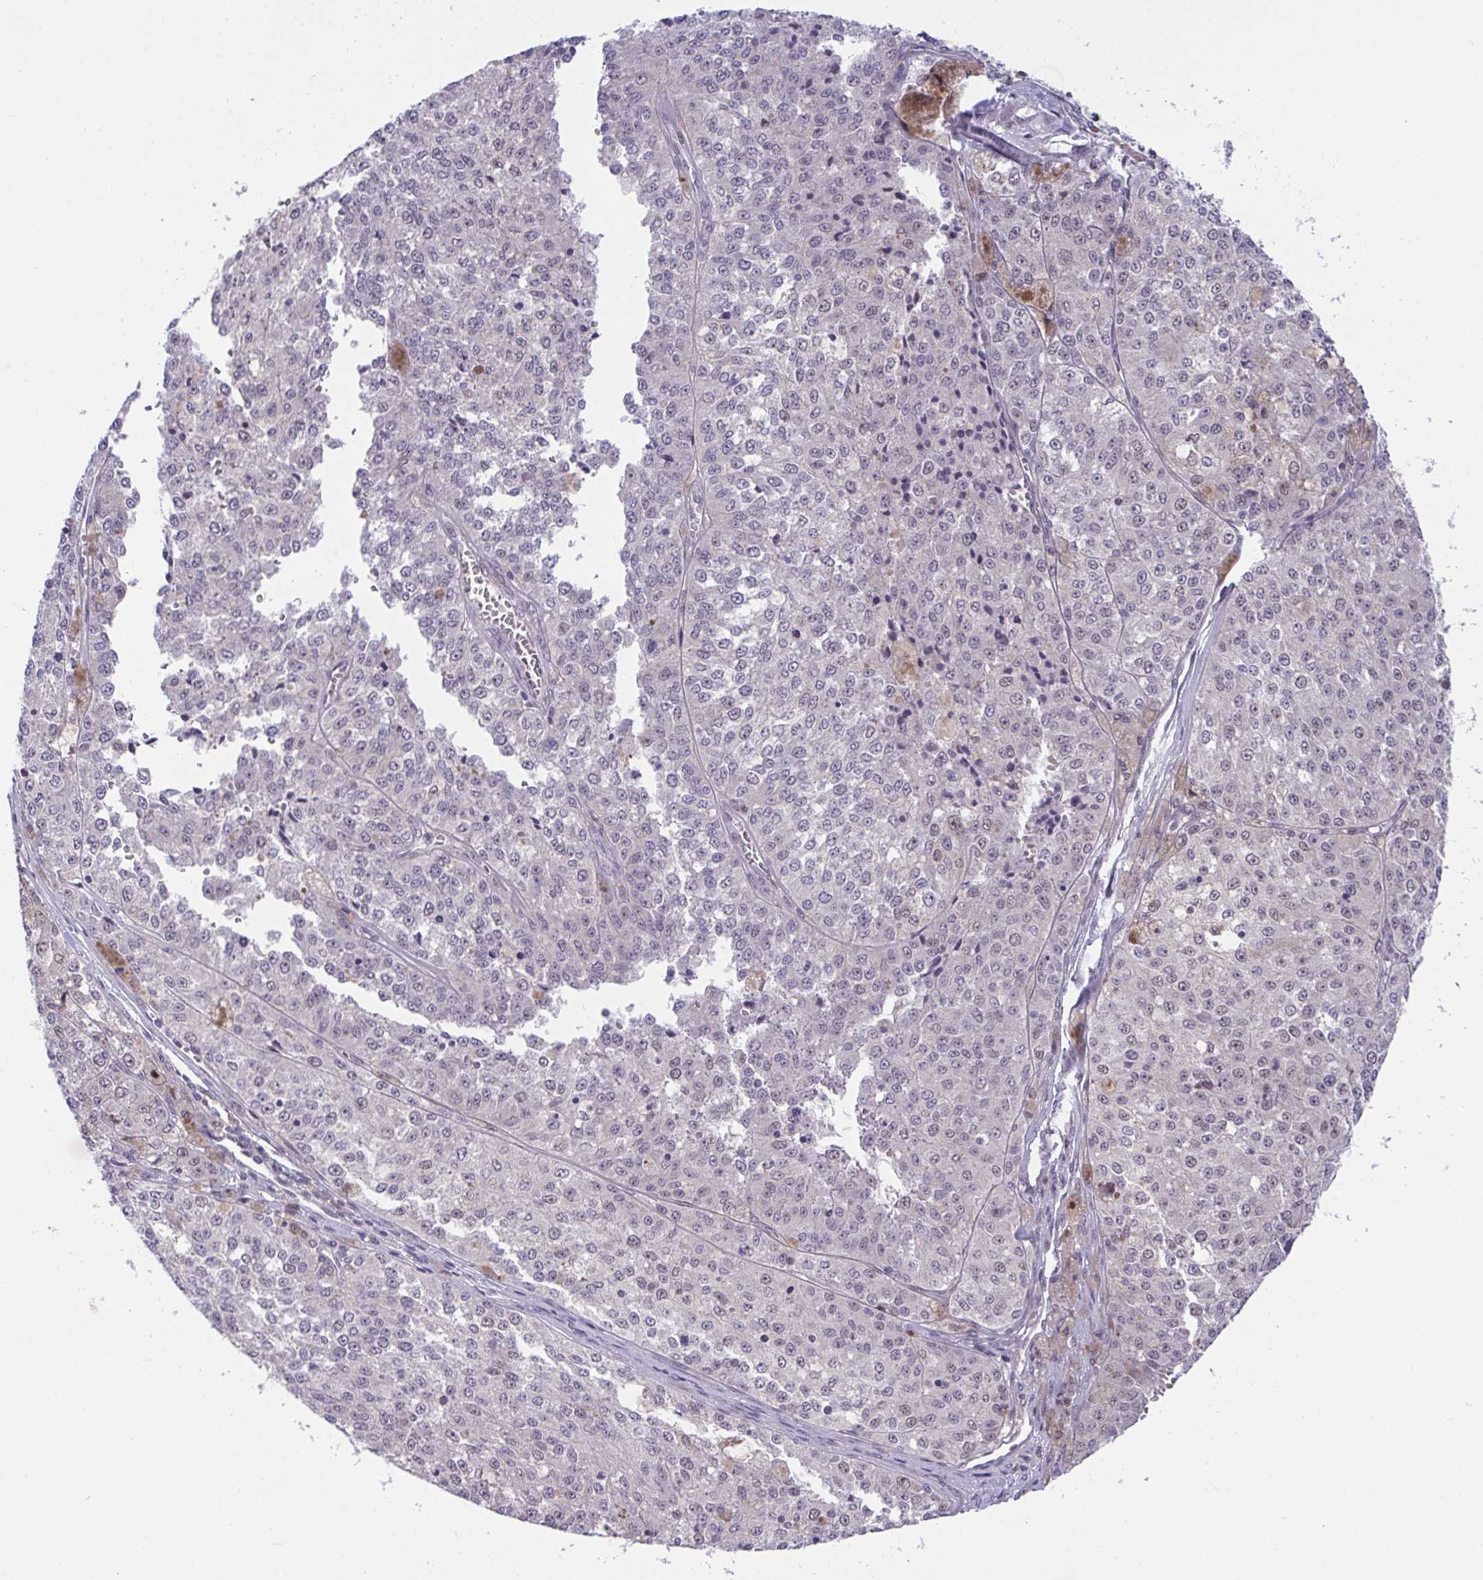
{"staining": {"intensity": "weak", "quantity": "<25%", "location": "nuclear"}, "tissue": "melanoma", "cell_type": "Tumor cells", "image_type": "cancer", "snomed": [{"axis": "morphology", "description": "Malignant melanoma, Metastatic site"}, {"axis": "topography", "description": "Lymph node"}], "caption": "A high-resolution micrograph shows IHC staining of malignant melanoma (metastatic site), which reveals no significant expression in tumor cells.", "gene": "ZNF444", "patient": {"sex": "female", "age": 64}}